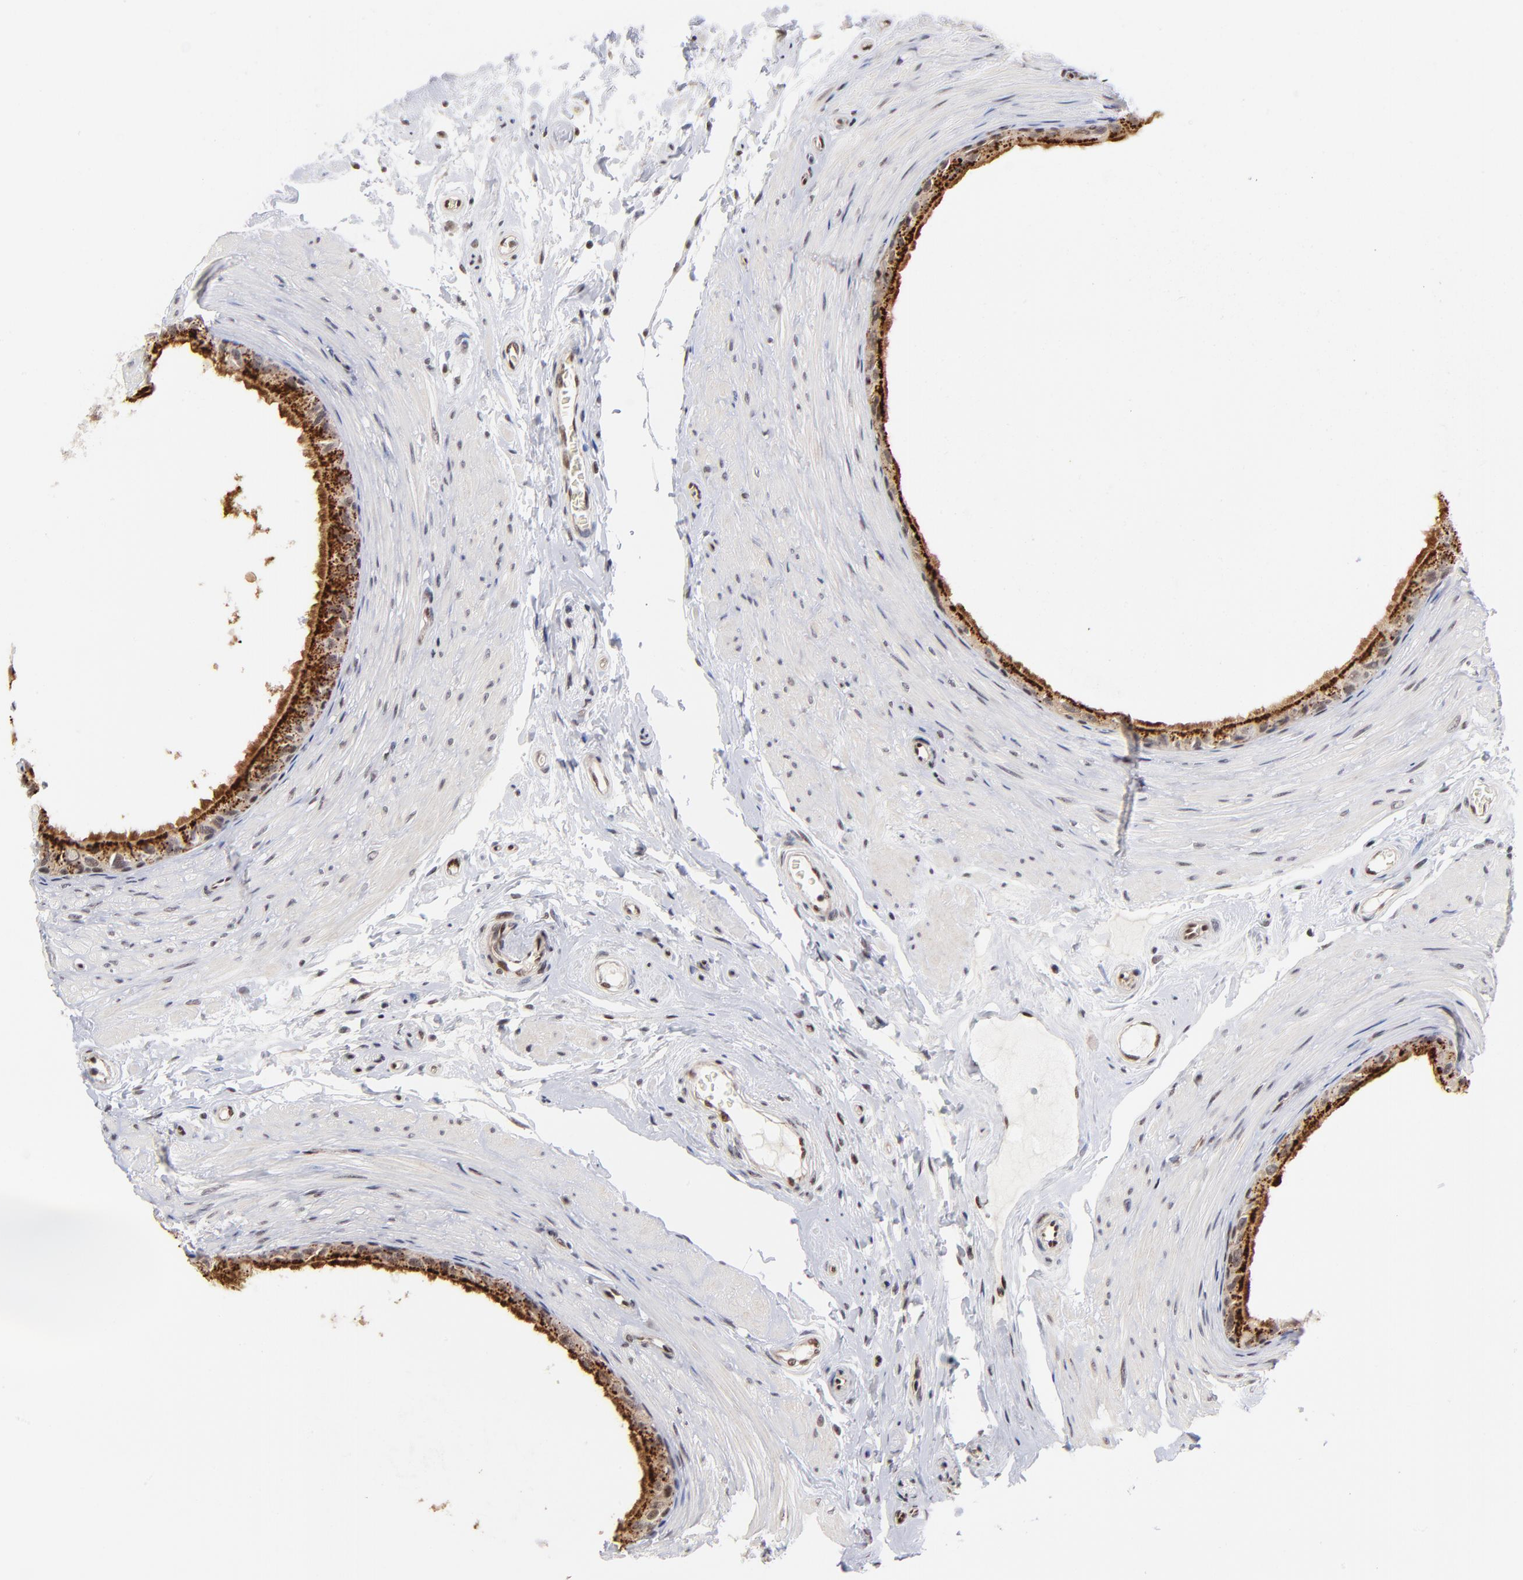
{"staining": {"intensity": "strong", "quantity": ">75%", "location": "cytoplasmic/membranous"}, "tissue": "epididymis", "cell_type": "Glandular cells", "image_type": "normal", "snomed": [{"axis": "morphology", "description": "Normal tissue, NOS"}, {"axis": "topography", "description": "Epididymis"}], "caption": "Immunohistochemistry (IHC) histopathology image of benign epididymis stained for a protein (brown), which shows high levels of strong cytoplasmic/membranous staining in about >75% of glandular cells.", "gene": "GABPA", "patient": {"sex": "male", "age": 68}}